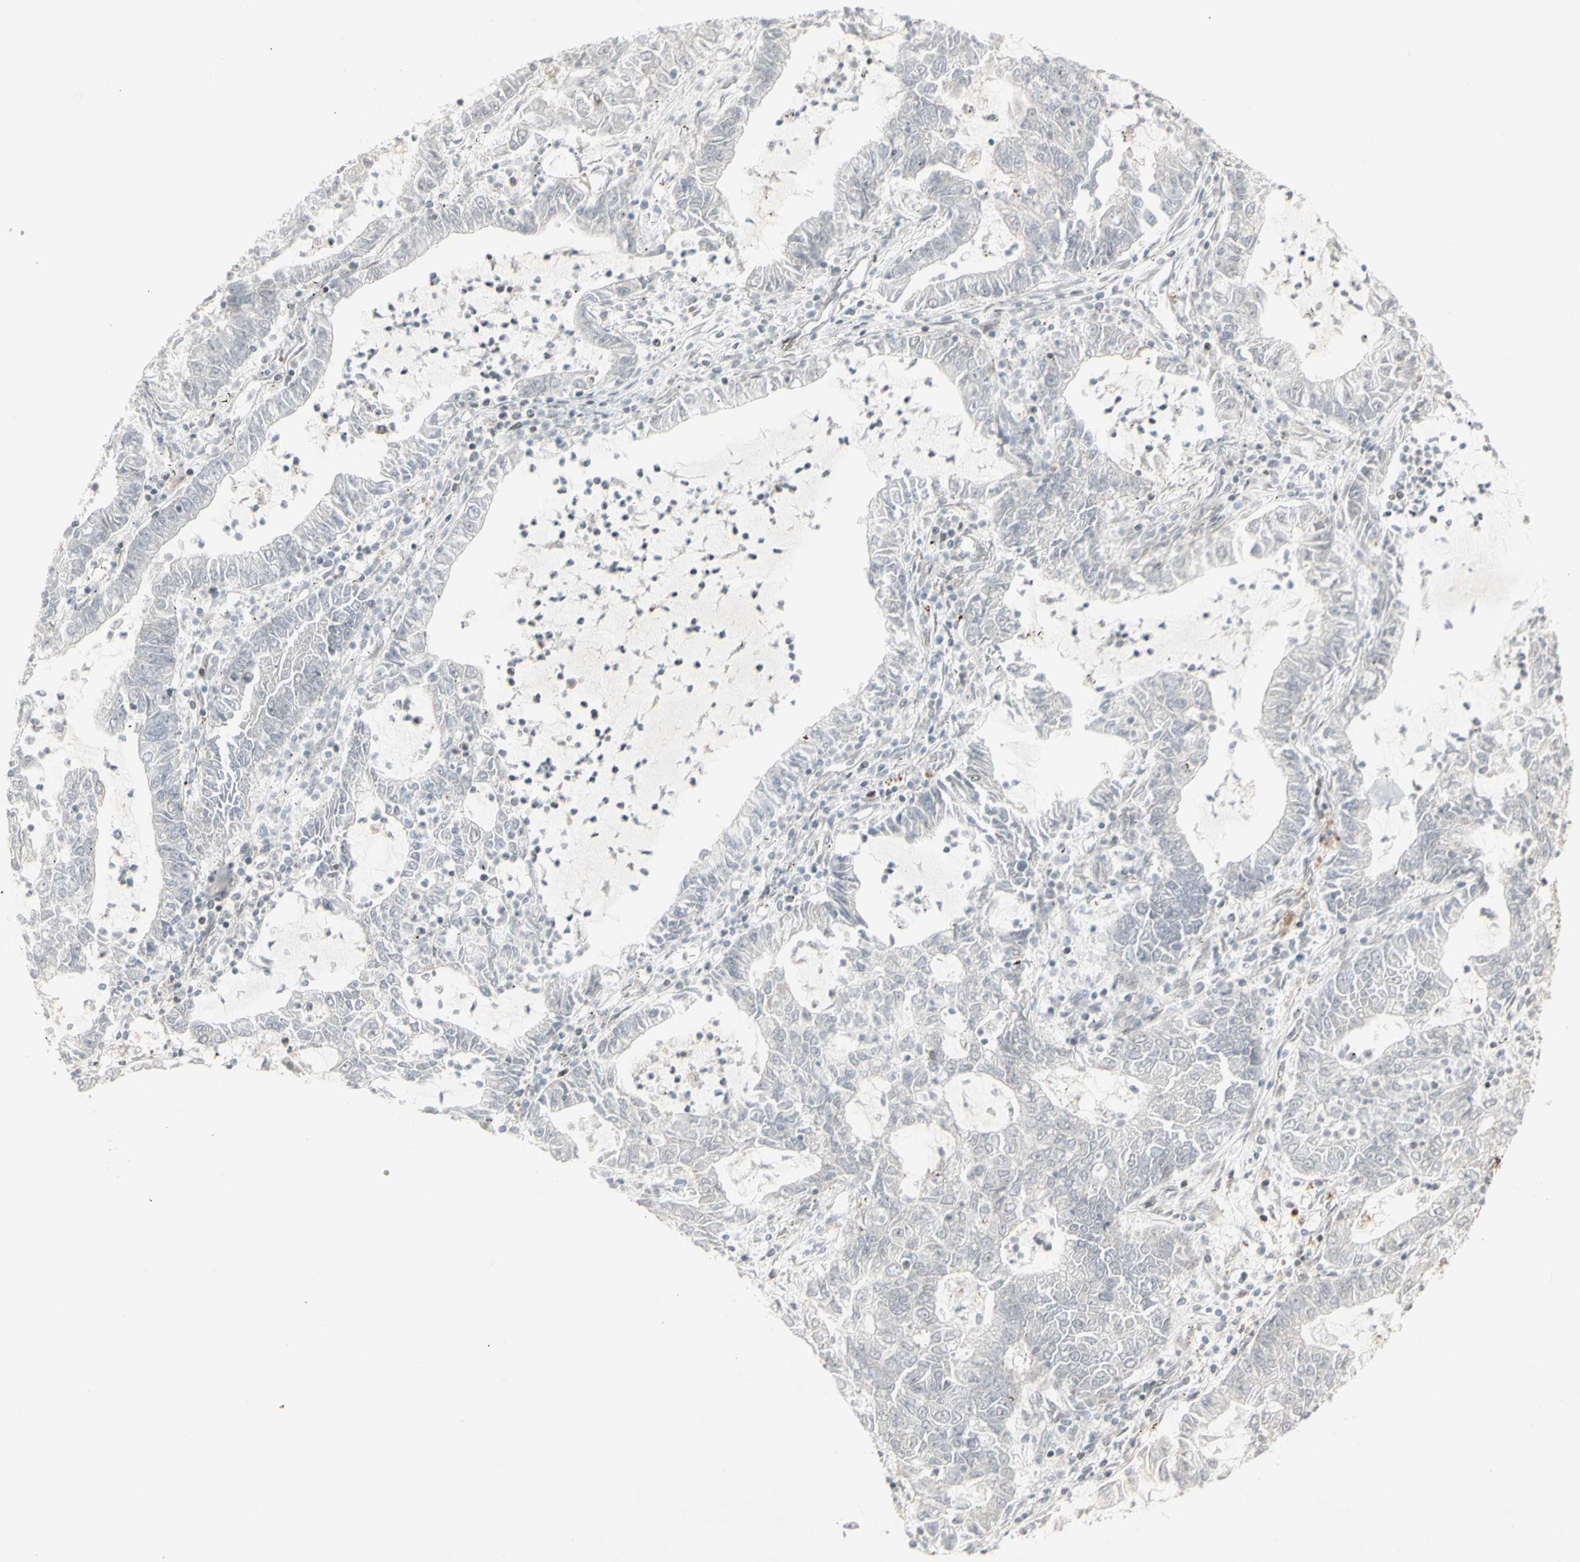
{"staining": {"intensity": "negative", "quantity": "none", "location": "none"}, "tissue": "lung cancer", "cell_type": "Tumor cells", "image_type": "cancer", "snomed": [{"axis": "morphology", "description": "Adenocarcinoma, NOS"}, {"axis": "topography", "description": "Lung"}], "caption": "Protein analysis of lung cancer exhibits no significant staining in tumor cells.", "gene": "CBX1", "patient": {"sex": "female", "age": 51}}